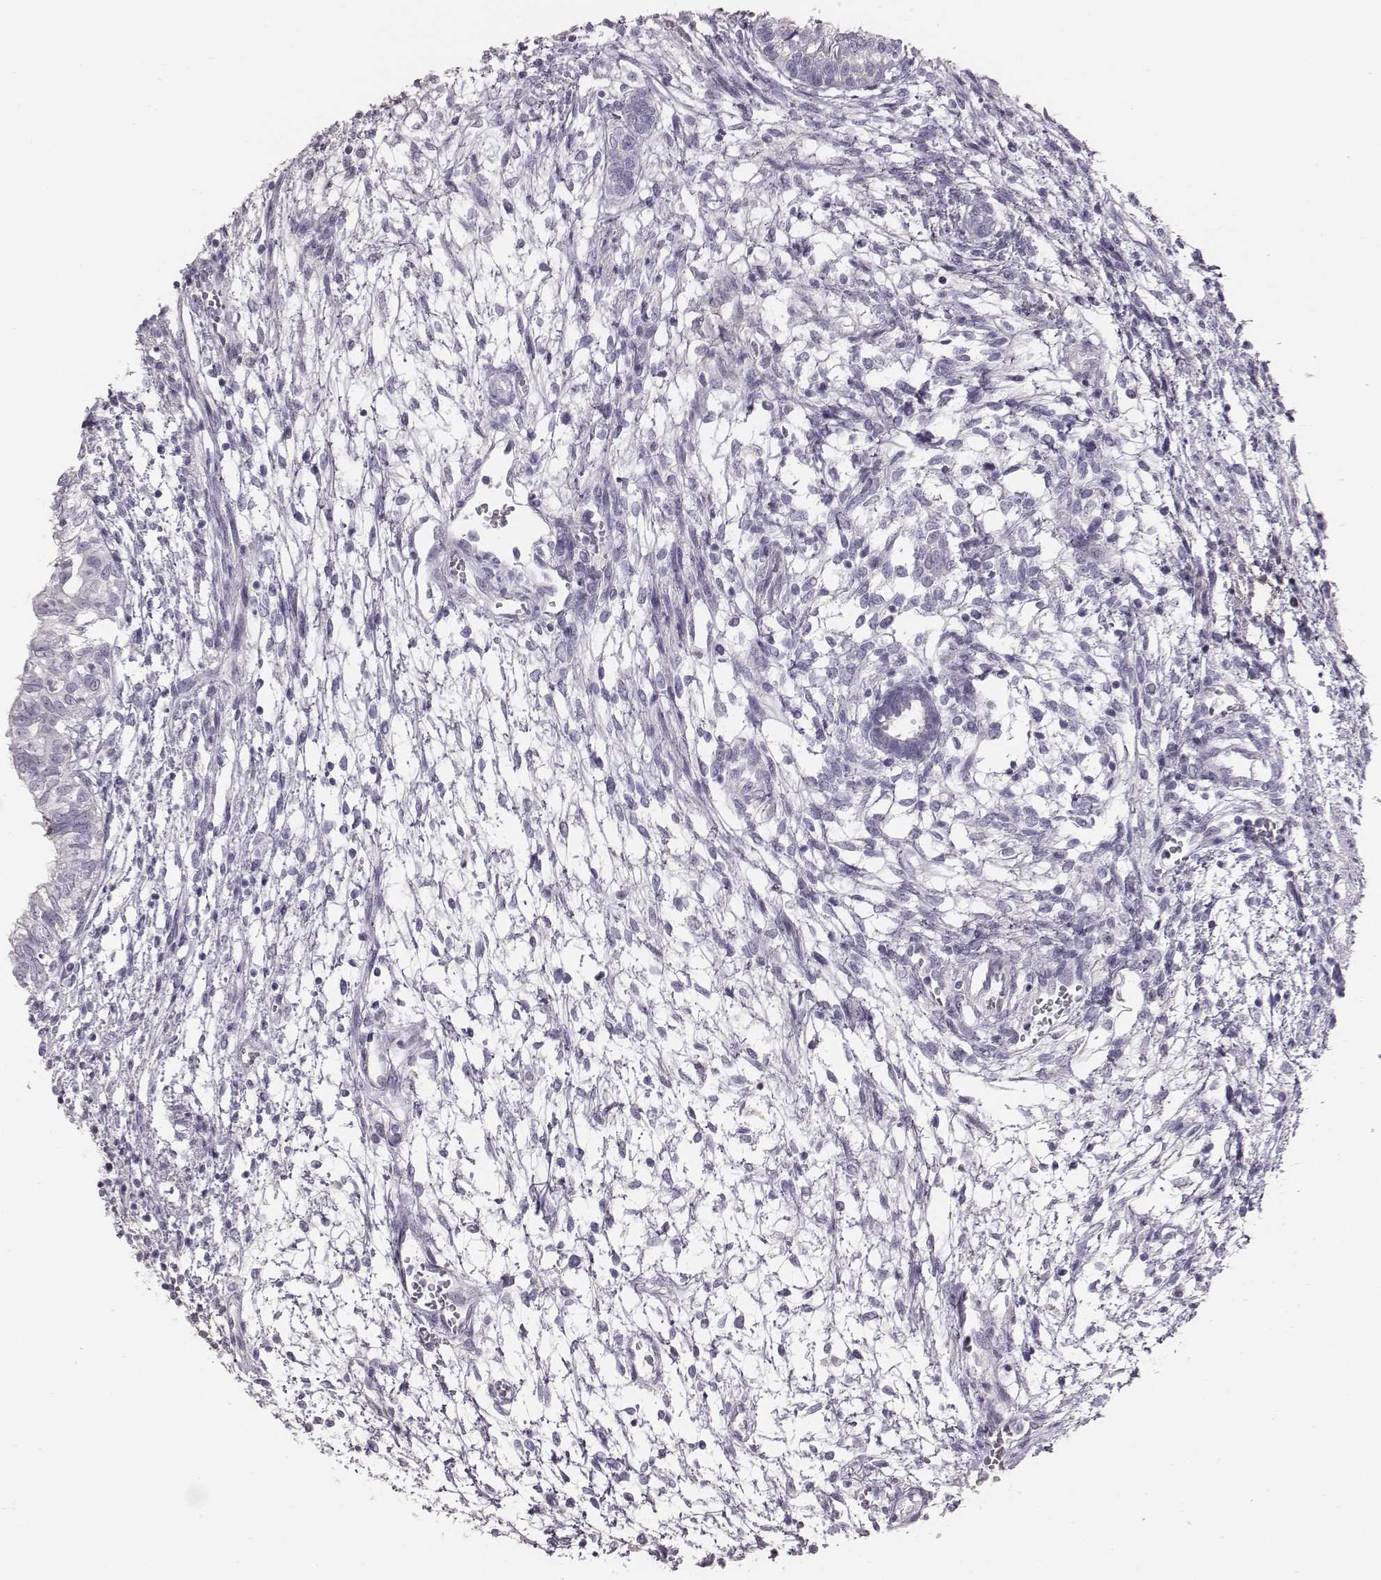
{"staining": {"intensity": "negative", "quantity": "none", "location": "none"}, "tissue": "testis cancer", "cell_type": "Tumor cells", "image_type": "cancer", "snomed": [{"axis": "morphology", "description": "Carcinoma, Embryonal, NOS"}, {"axis": "topography", "description": "Testis"}], "caption": "Photomicrograph shows no significant protein staining in tumor cells of embryonal carcinoma (testis).", "gene": "C6orf58", "patient": {"sex": "male", "age": 37}}